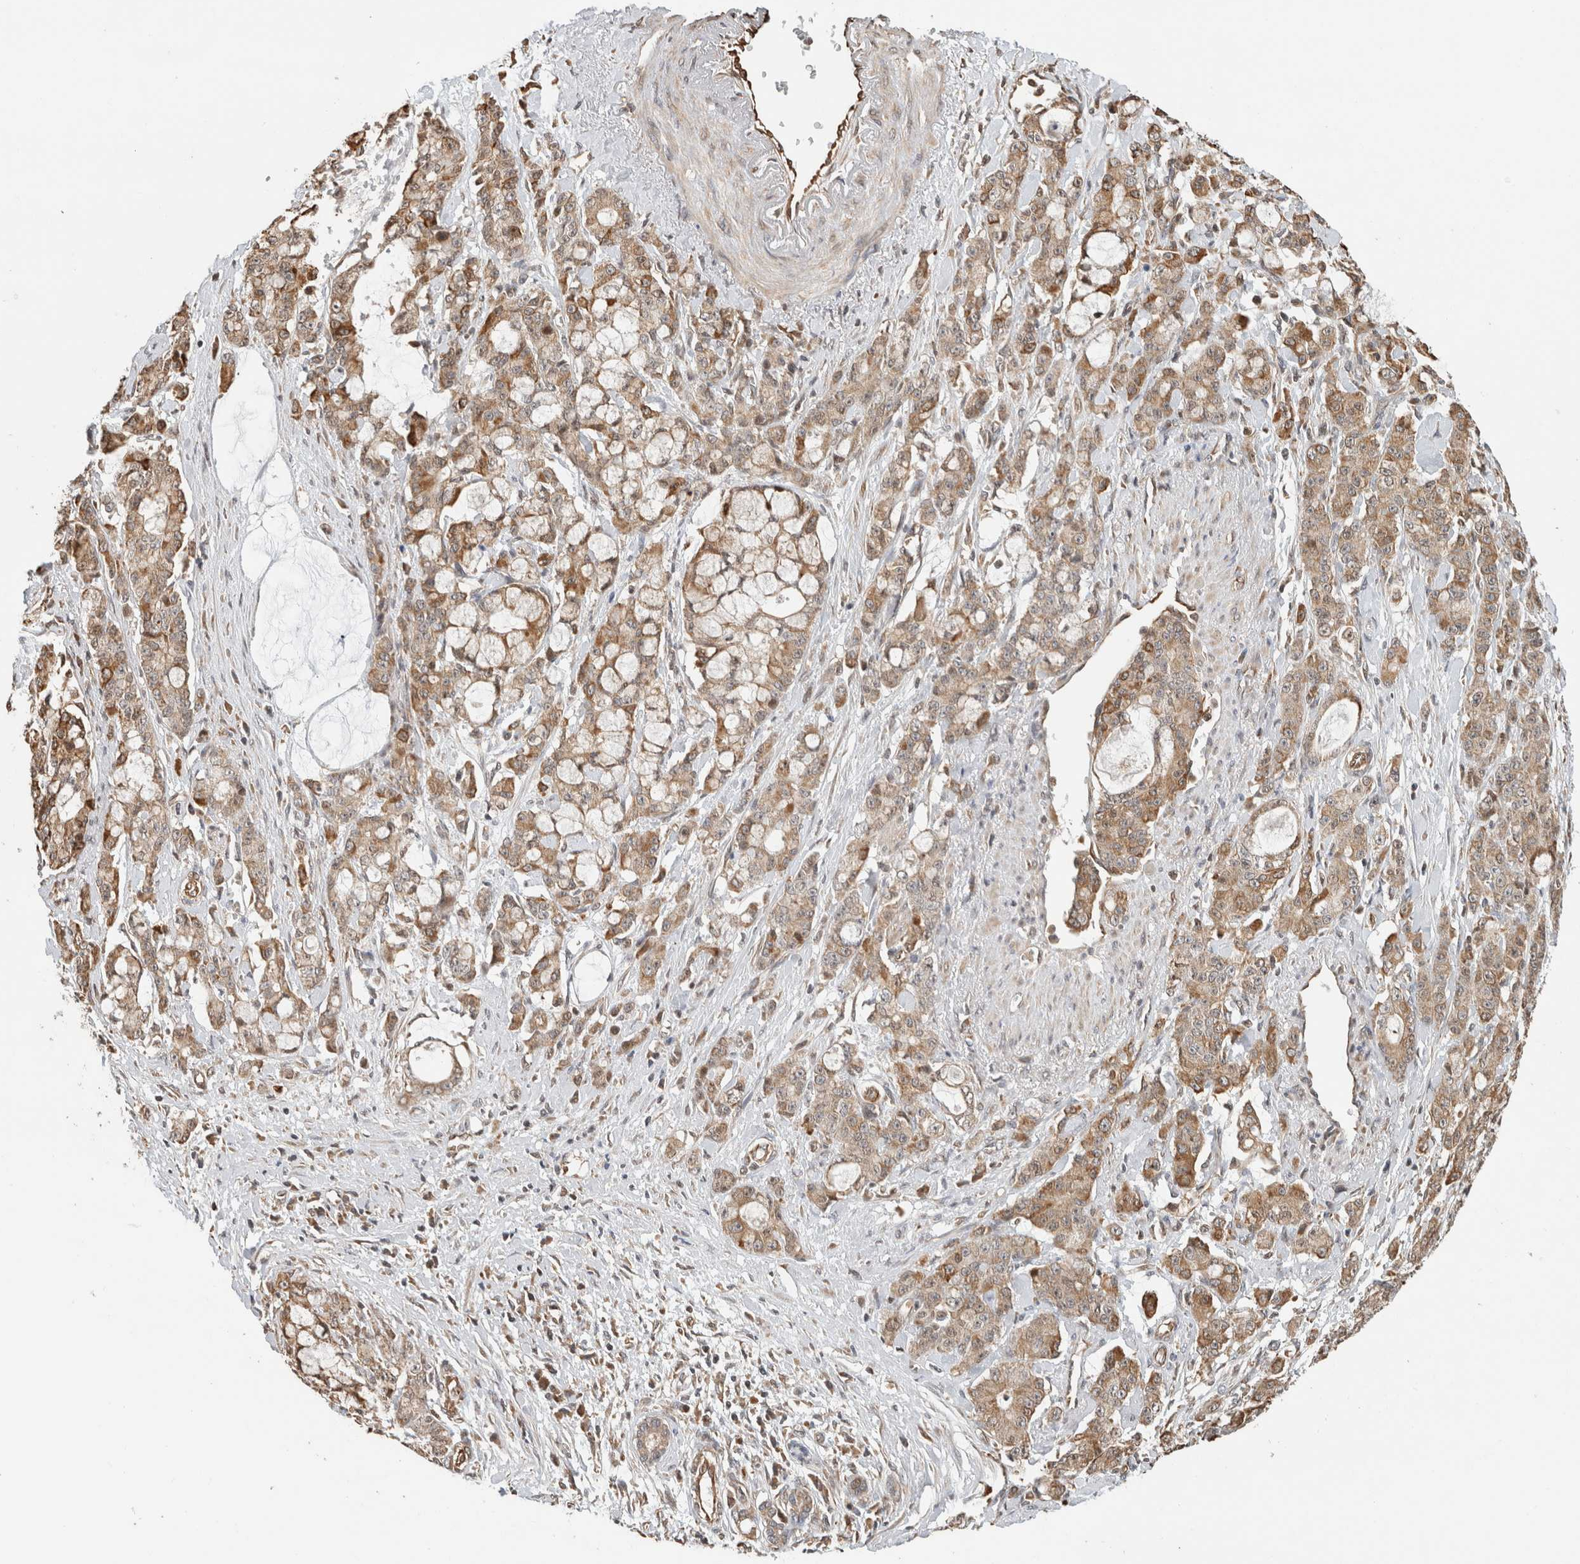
{"staining": {"intensity": "moderate", "quantity": ">75%", "location": "cytoplasmic/membranous"}, "tissue": "pancreatic cancer", "cell_type": "Tumor cells", "image_type": "cancer", "snomed": [{"axis": "morphology", "description": "Adenocarcinoma, NOS"}, {"axis": "topography", "description": "Pancreas"}], "caption": "Pancreatic cancer (adenocarcinoma) was stained to show a protein in brown. There is medium levels of moderate cytoplasmic/membranous expression in approximately >75% of tumor cells.", "gene": "GINS4", "patient": {"sex": "female", "age": 73}}